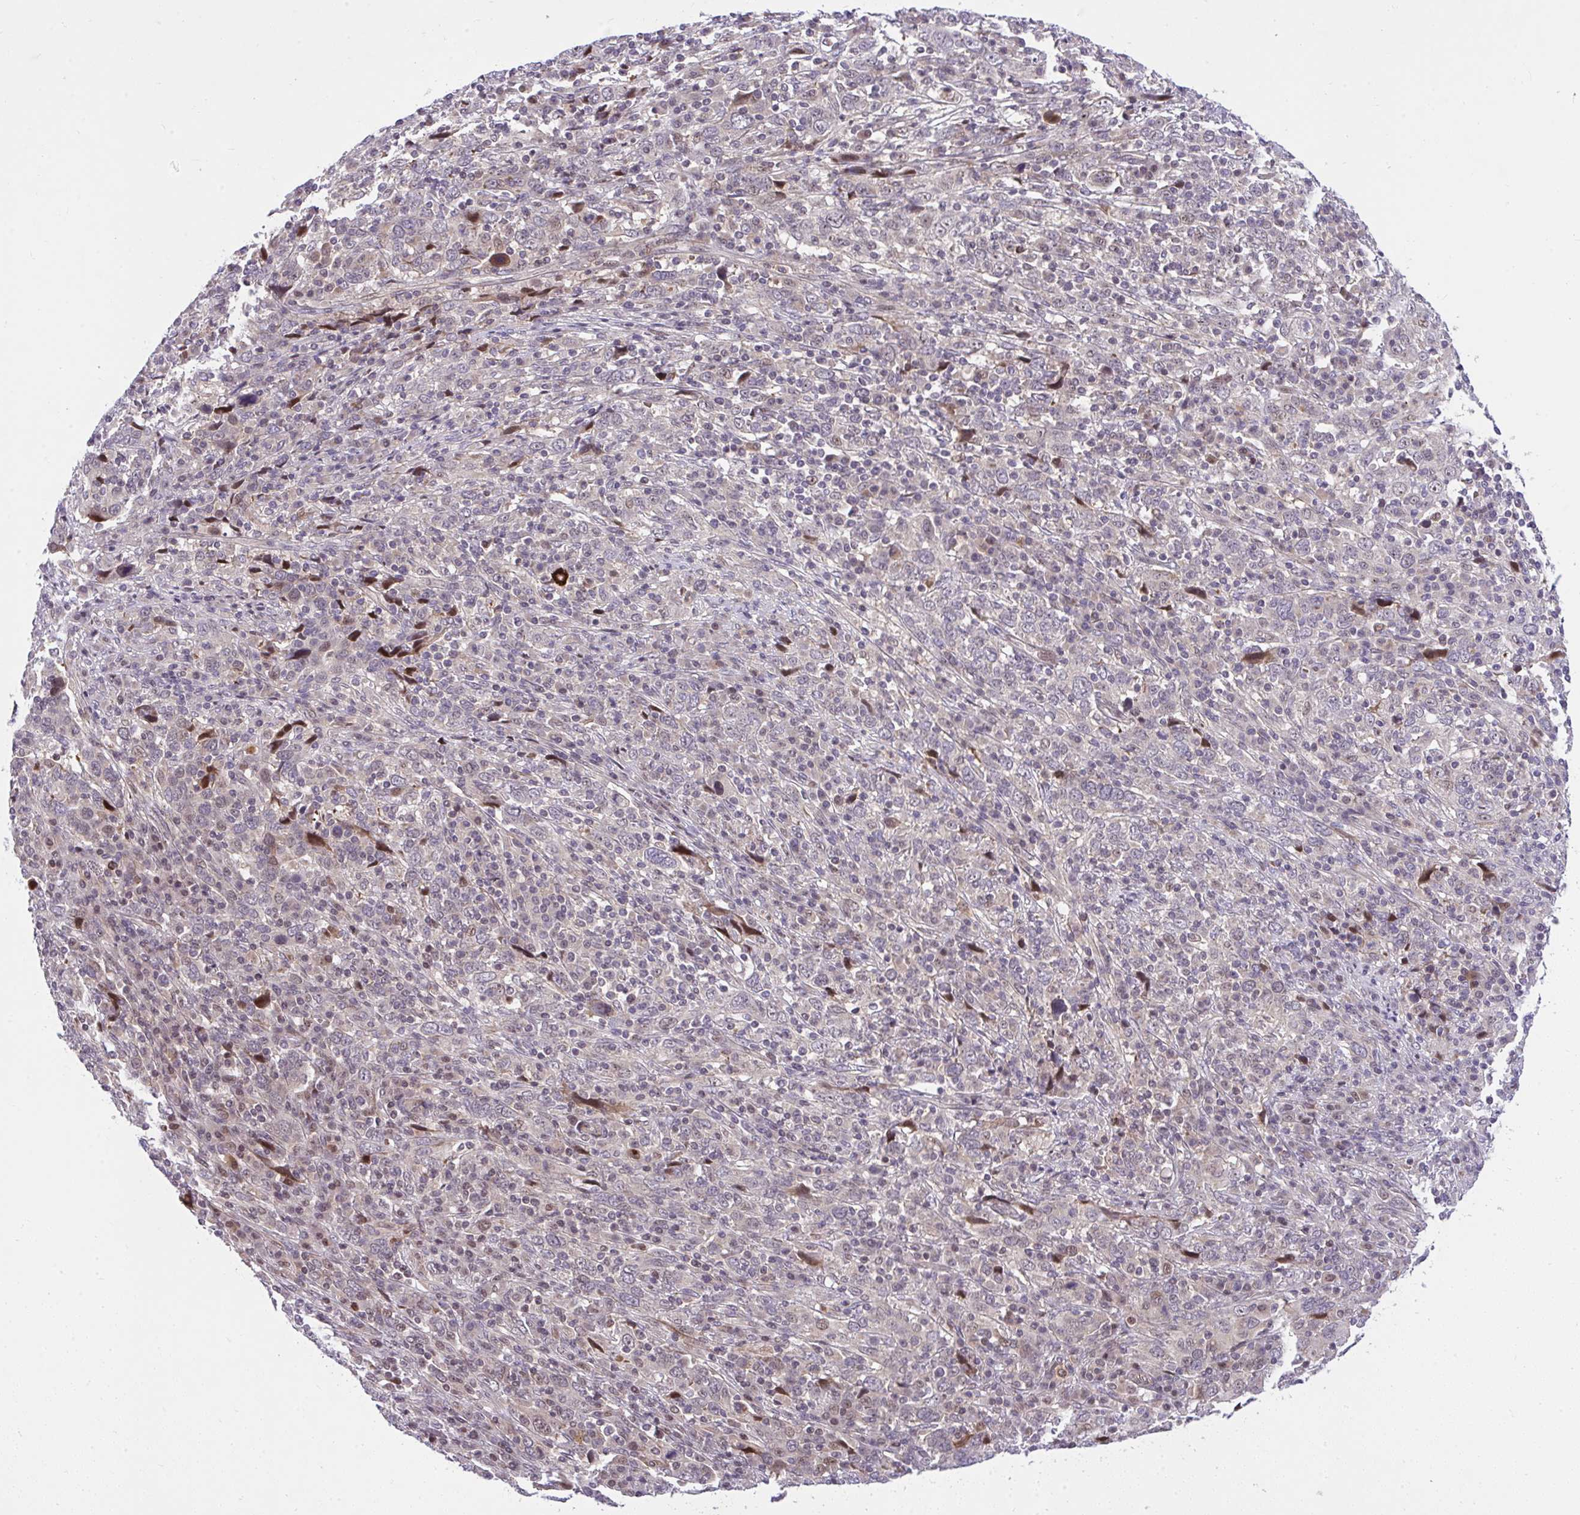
{"staining": {"intensity": "weak", "quantity": ">75%", "location": "cytoplasmic/membranous,nuclear"}, "tissue": "cervical cancer", "cell_type": "Tumor cells", "image_type": "cancer", "snomed": [{"axis": "morphology", "description": "Squamous cell carcinoma, NOS"}, {"axis": "topography", "description": "Cervix"}], "caption": "This micrograph shows cervical cancer (squamous cell carcinoma) stained with immunohistochemistry (IHC) to label a protein in brown. The cytoplasmic/membranous and nuclear of tumor cells show weak positivity for the protein. Nuclei are counter-stained blue.", "gene": "CHIA", "patient": {"sex": "female", "age": 46}}